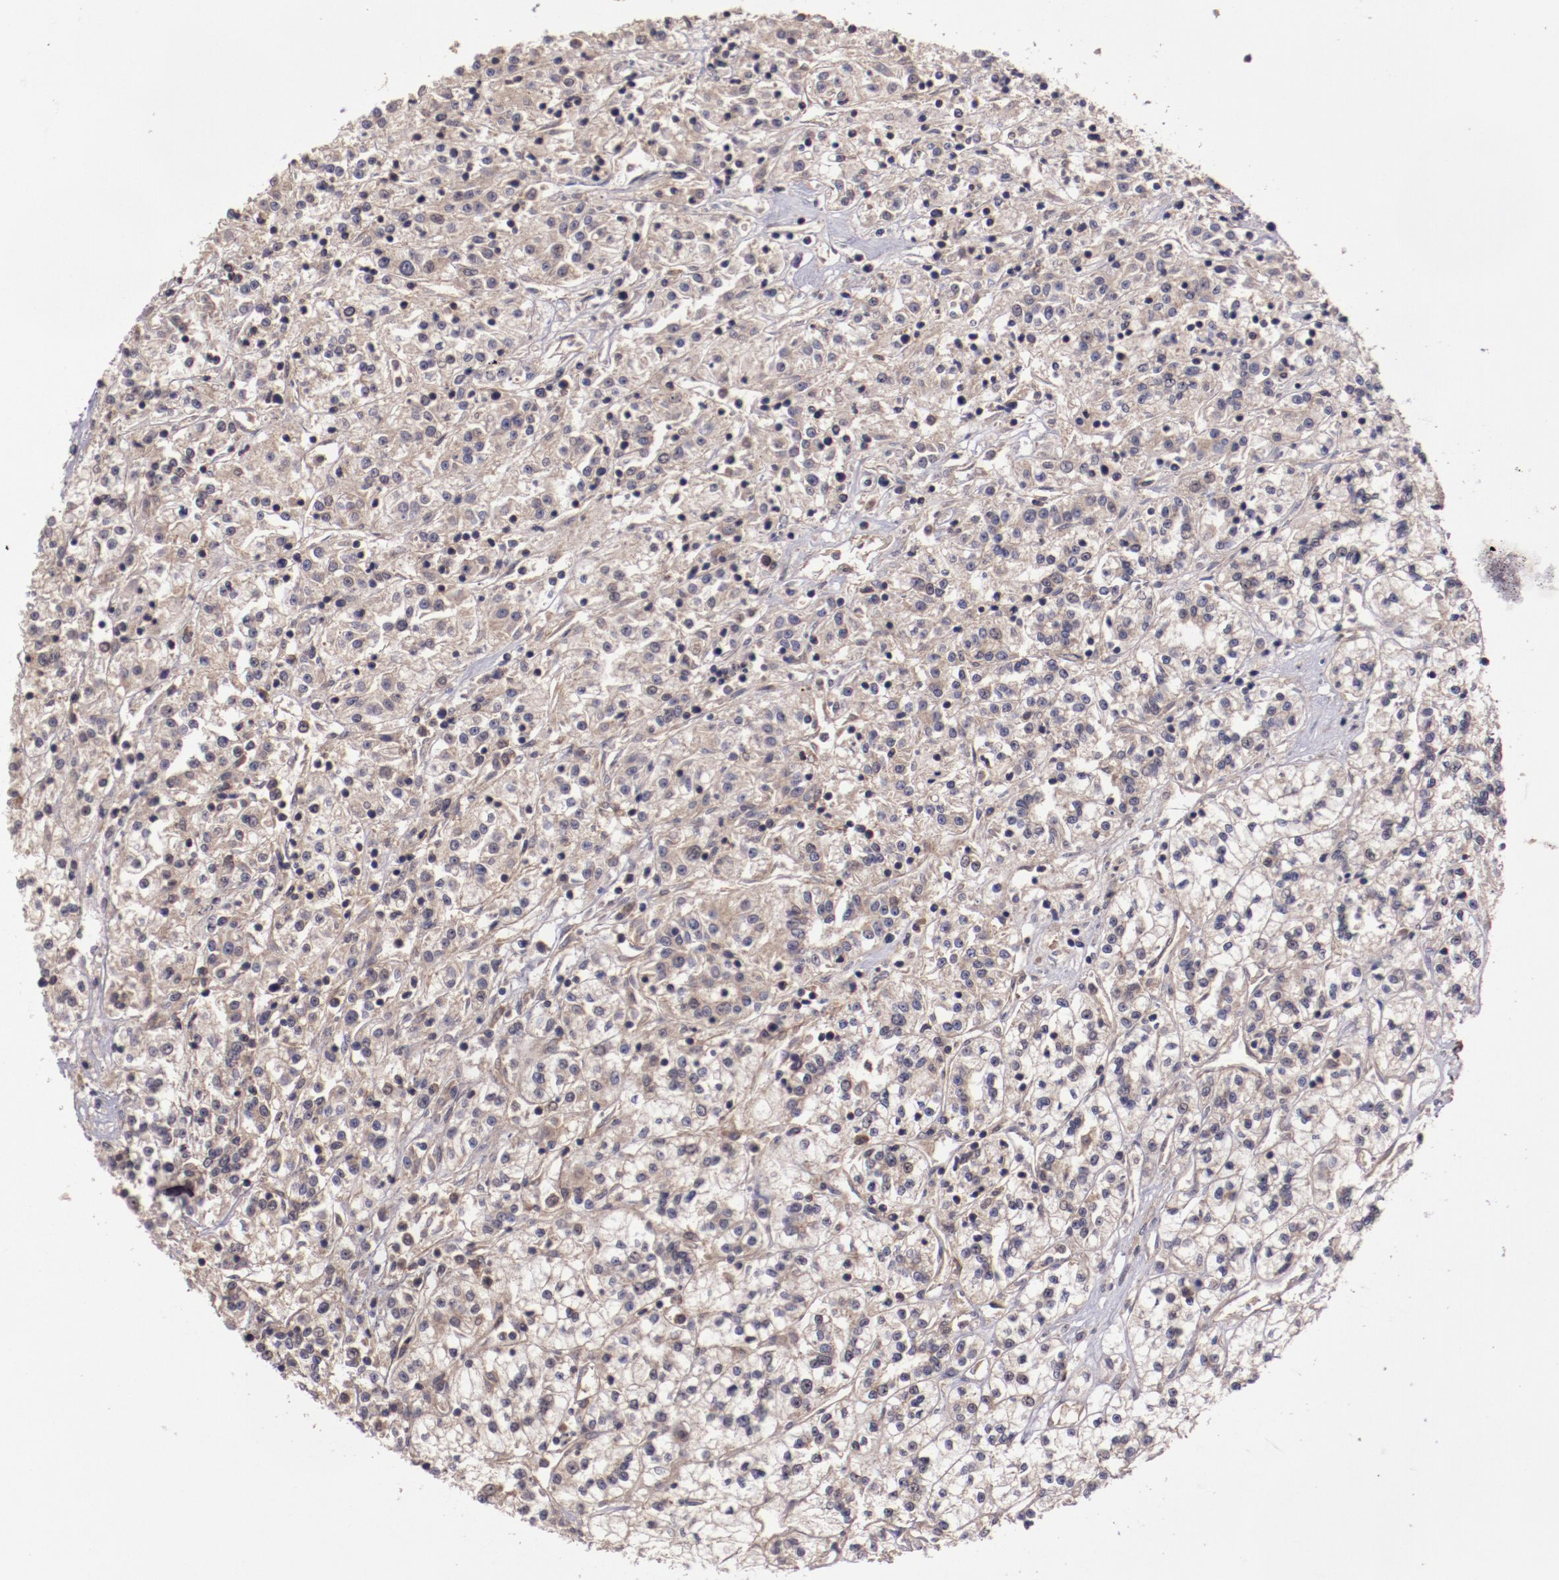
{"staining": {"intensity": "weak", "quantity": ">75%", "location": "cytoplasmic/membranous"}, "tissue": "renal cancer", "cell_type": "Tumor cells", "image_type": "cancer", "snomed": [{"axis": "morphology", "description": "Adenocarcinoma, NOS"}, {"axis": "topography", "description": "Kidney"}], "caption": "Renal cancer stained for a protein shows weak cytoplasmic/membranous positivity in tumor cells.", "gene": "FTSJ1", "patient": {"sex": "female", "age": 76}}